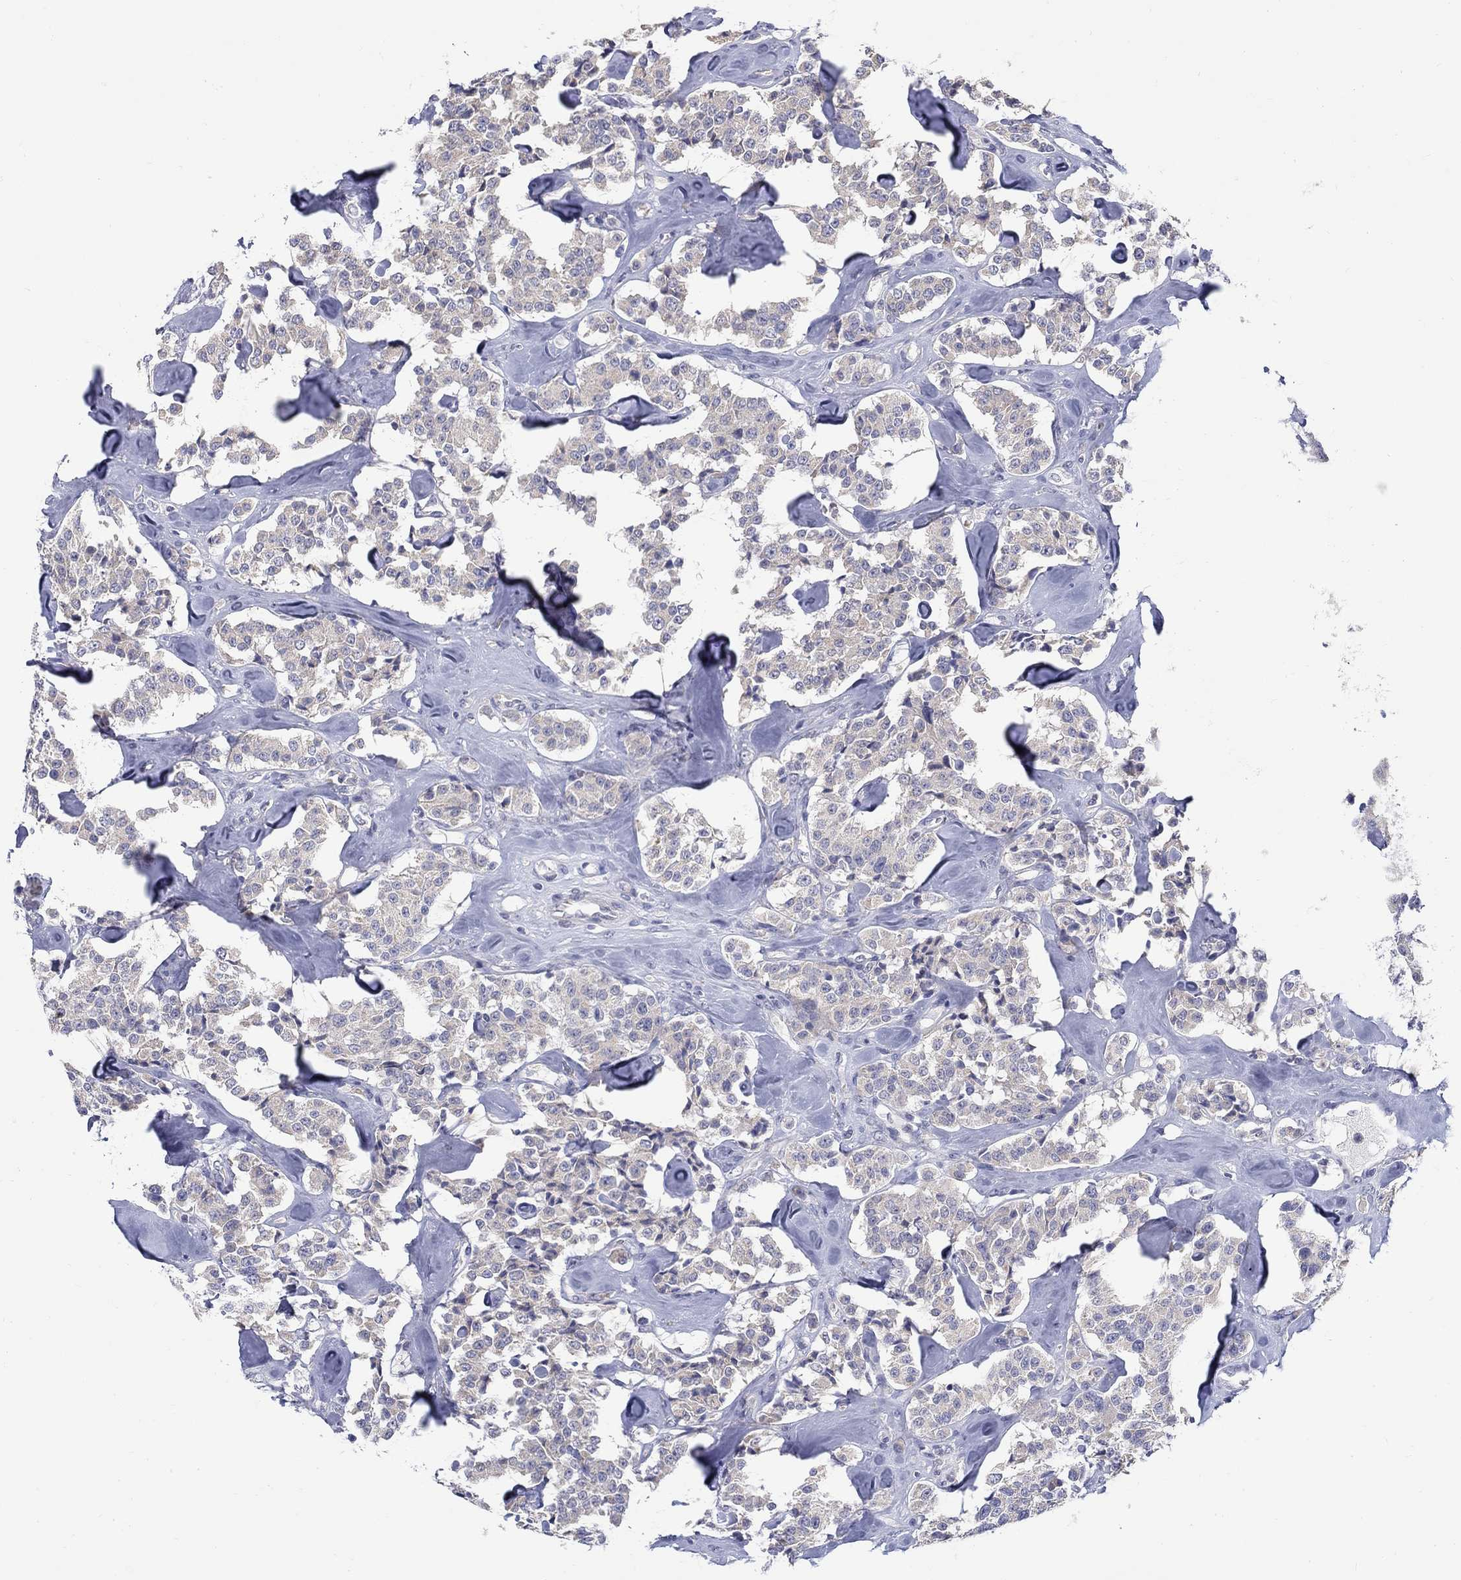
{"staining": {"intensity": "negative", "quantity": "none", "location": "none"}, "tissue": "carcinoid", "cell_type": "Tumor cells", "image_type": "cancer", "snomed": [{"axis": "morphology", "description": "Carcinoid, malignant, NOS"}, {"axis": "topography", "description": "Pancreas"}], "caption": "Immunohistochemistry (IHC) of human carcinoid (malignant) reveals no staining in tumor cells.", "gene": "ABCA4", "patient": {"sex": "male", "age": 41}}